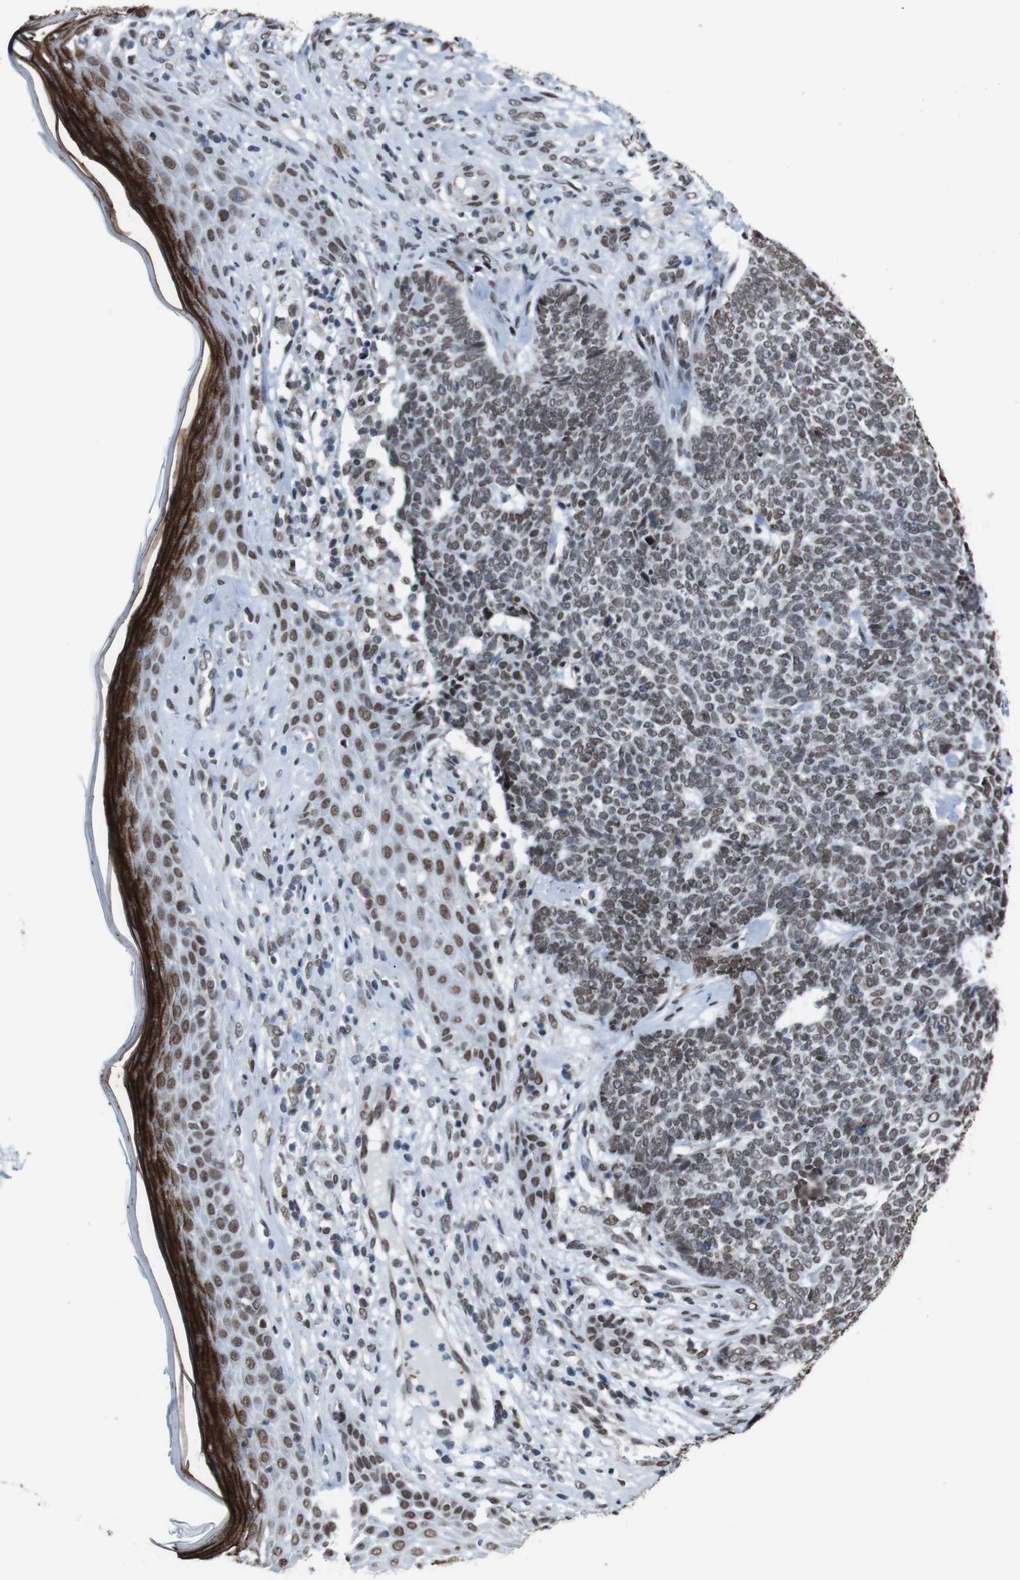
{"staining": {"intensity": "weak", "quantity": "25%-75%", "location": "nuclear"}, "tissue": "skin cancer", "cell_type": "Tumor cells", "image_type": "cancer", "snomed": [{"axis": "morphology", "description": "Basal cell carcinoma"}, {"axis": "topography", "description": "Skin"}], "caption": "Brown immunohistochemical staining in basal cell carcinoma (skin) exhibits weak nuclear positivity in approximately 25%-75% of tumor cells. (Brightfield microscopy of DAB IHC at high magnification).", "gene": "ROMO1", "patient": {"sex": "female", "age": 84}}